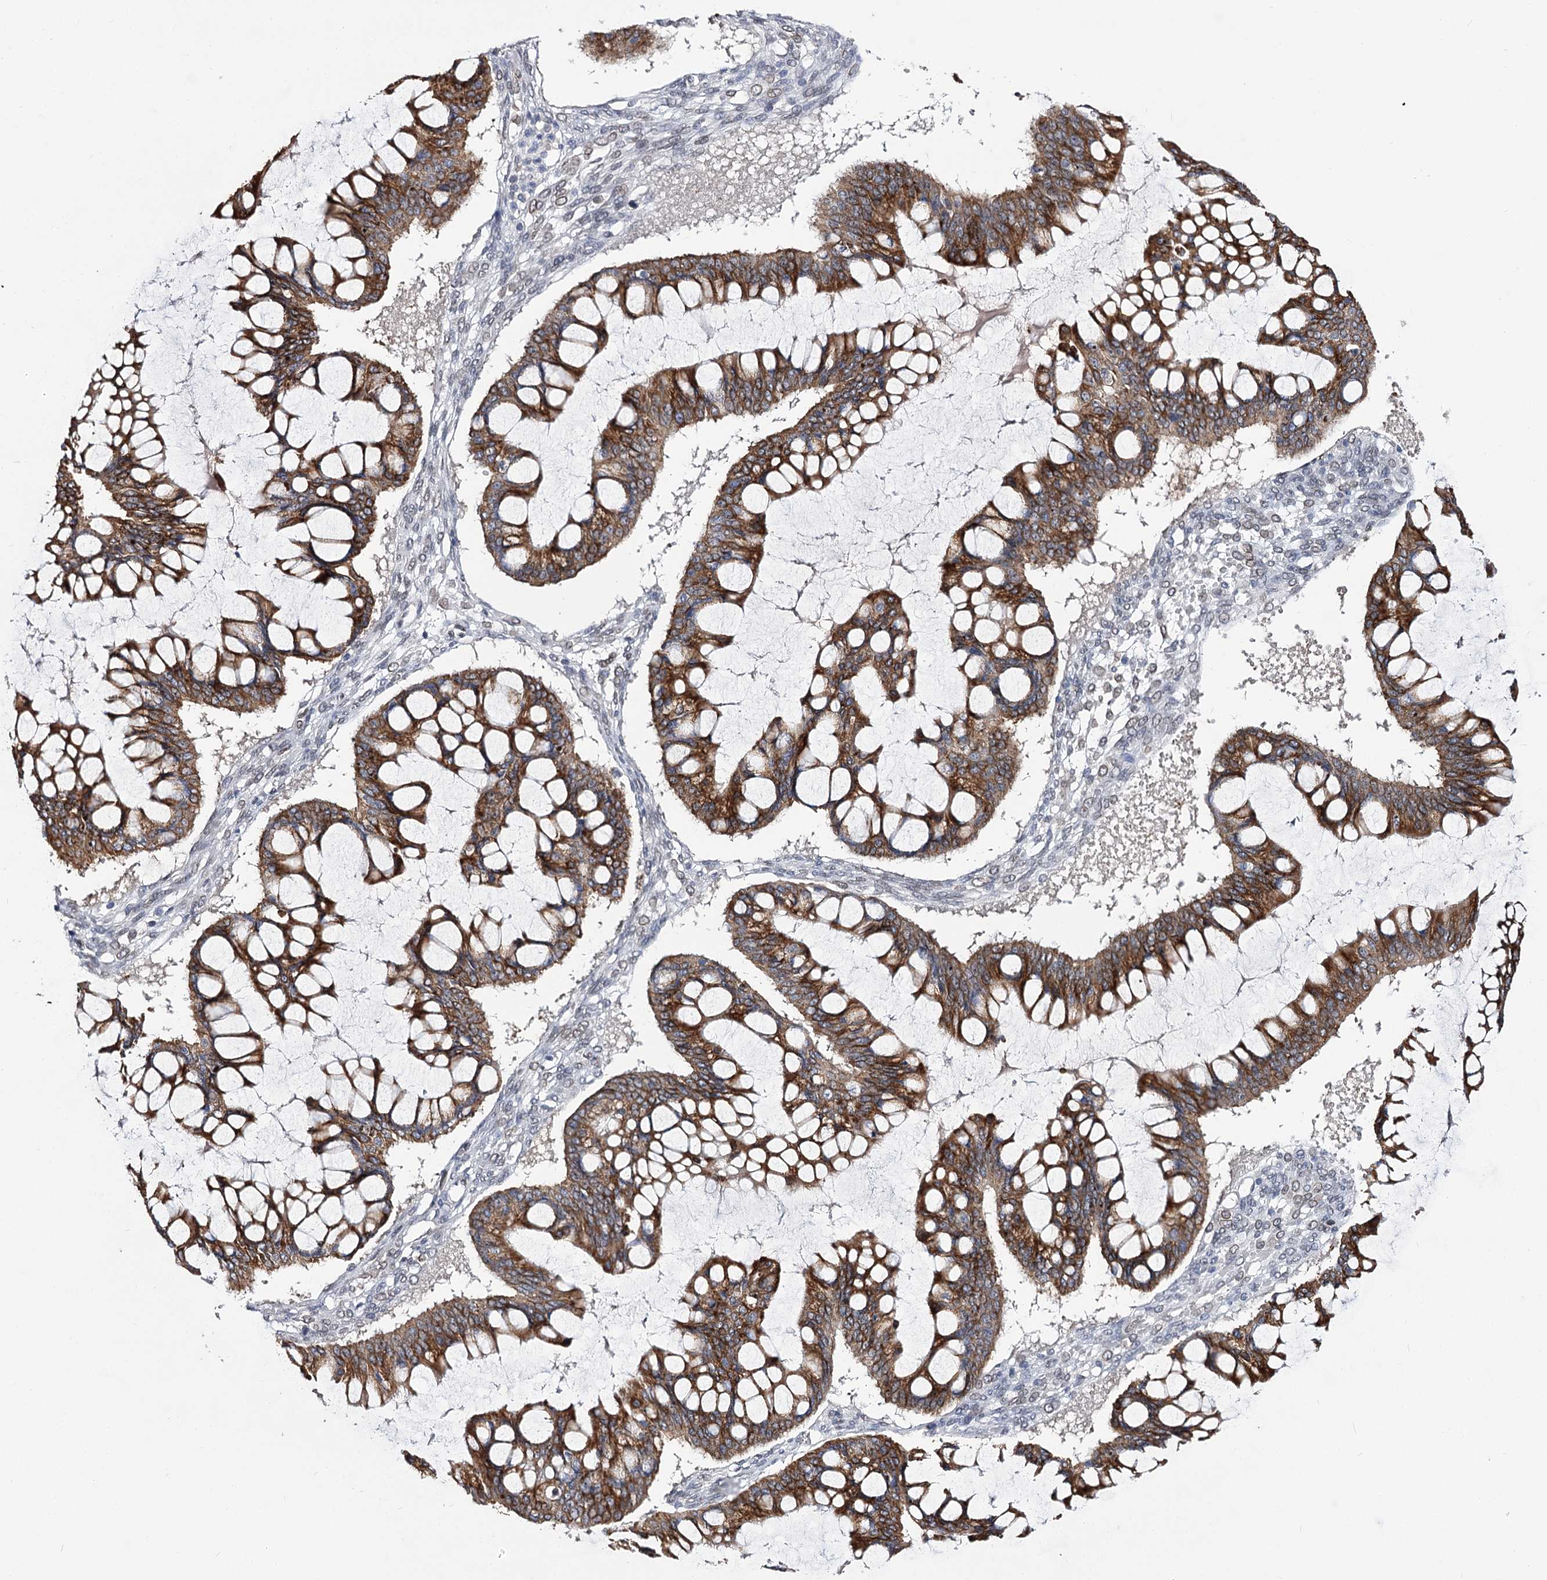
{"staining": {"intensity": "strong", "quantity": ">75%", "location": "cytoplasmic/membranous"}, "tissue": "ovarian cancer", "cell_type": "Tumor cells", "image_type": "cancer", "snomed": [{"axis": "morphology", "description": "Cystadenocarcinoma, mucinous, NOS"}, {"axis": "topography", "description": "Ovary"}], "caption": "Immunohistochemistry of ovarian cancer demonstrates high levels of strong cytoplasmic/membranous staining in approximately >75% of tumor cells.", "gene": "TMEM201", "patient": {"sex": "female", "age": 73}}